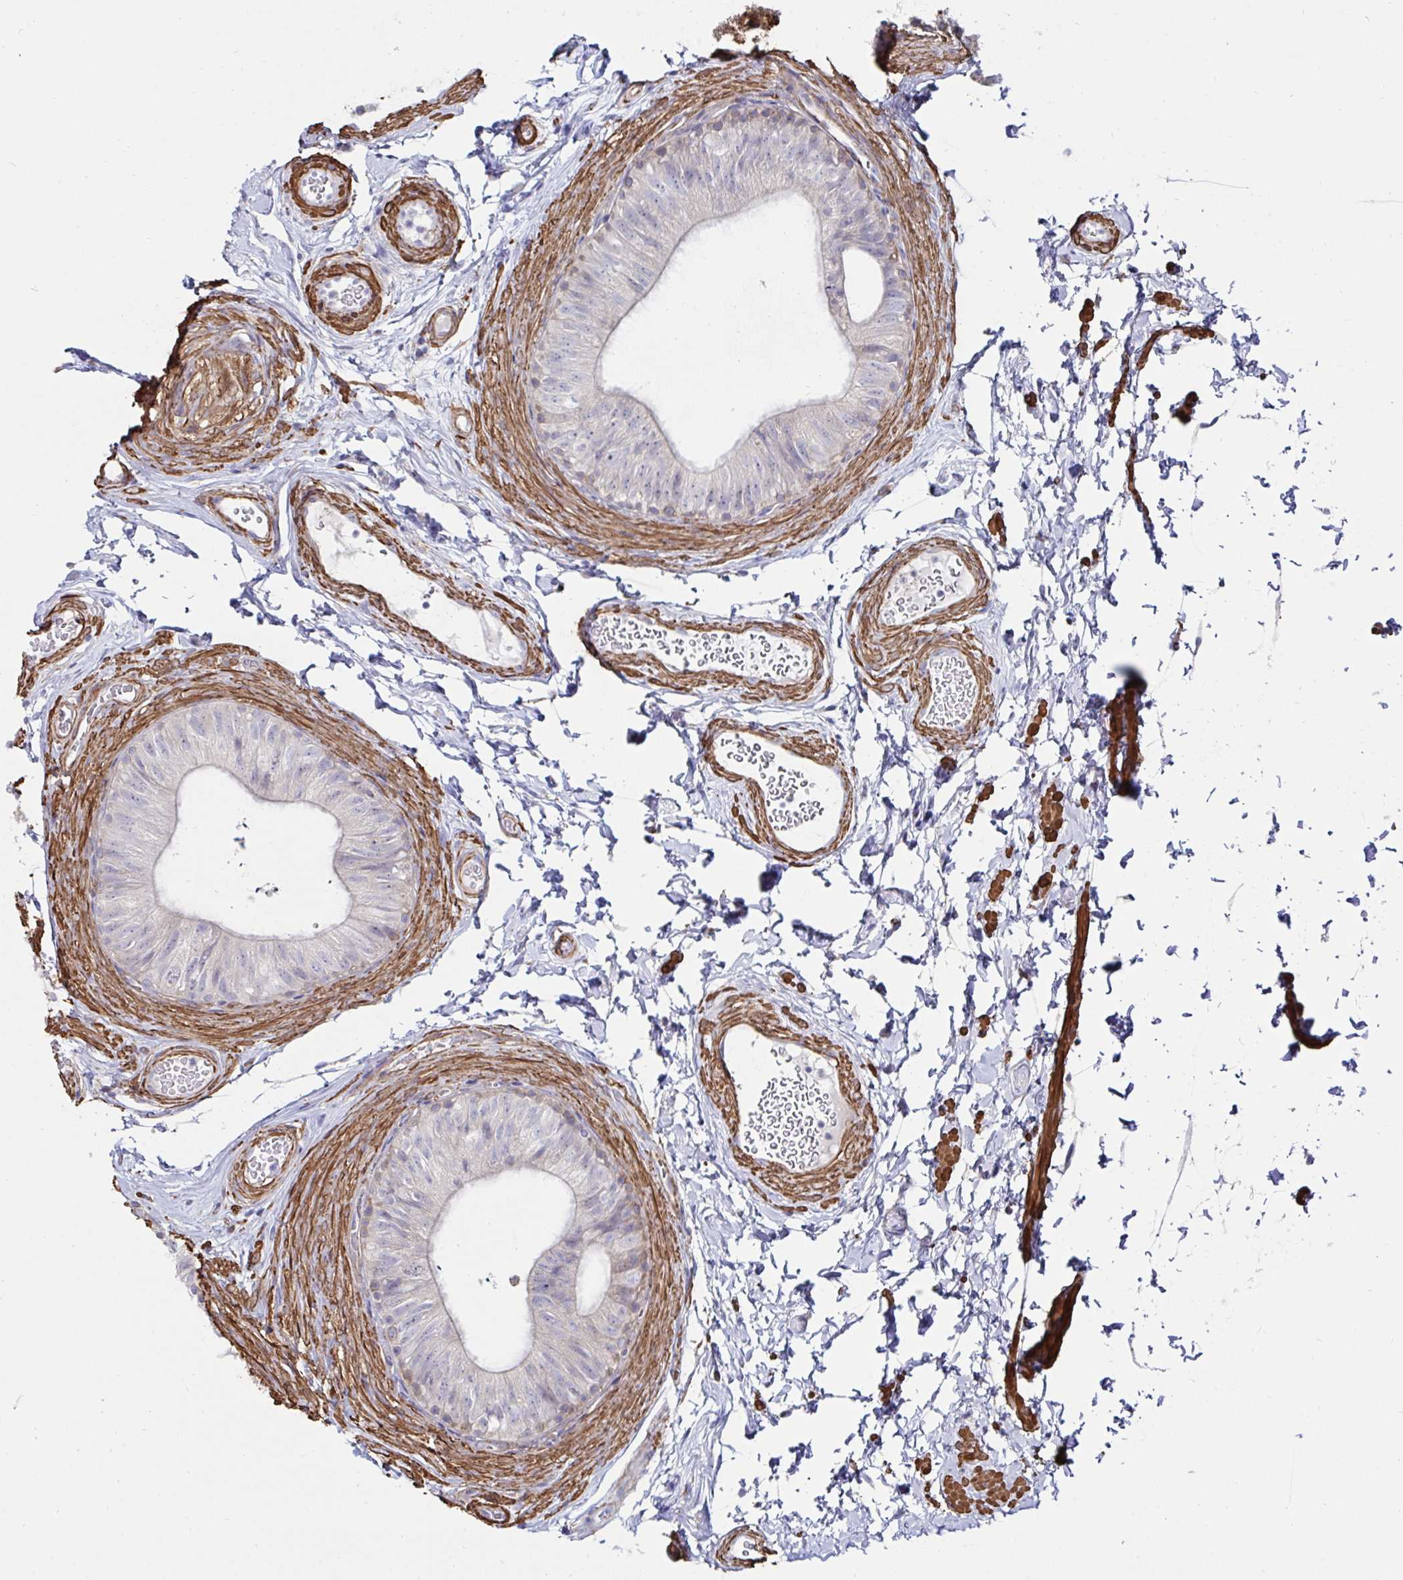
{"staining": {"intensity": "negative", "quantity": "none", "location": "none"}, "tissue": "epididymis", "cell_type": "Glandular cells", "image_type": "normal", "snomed": [{"axis": "morphology", "description": "Normal tissue, NOS"}, {"axis": "topography", "description": "Epididymis, spermatic cord, NOS"}, {"axis": "topography", "description": "Epididymis"}, {"axis": "topography", "description": "Peripheral nerve tissue"}], "caption": "Human epididymis stained for a protein using immunohistochemistry (IHC) displays no expression in glandular cells.", "gene": "FBXL13", "patient": {"sex": "male", "age": 29}}